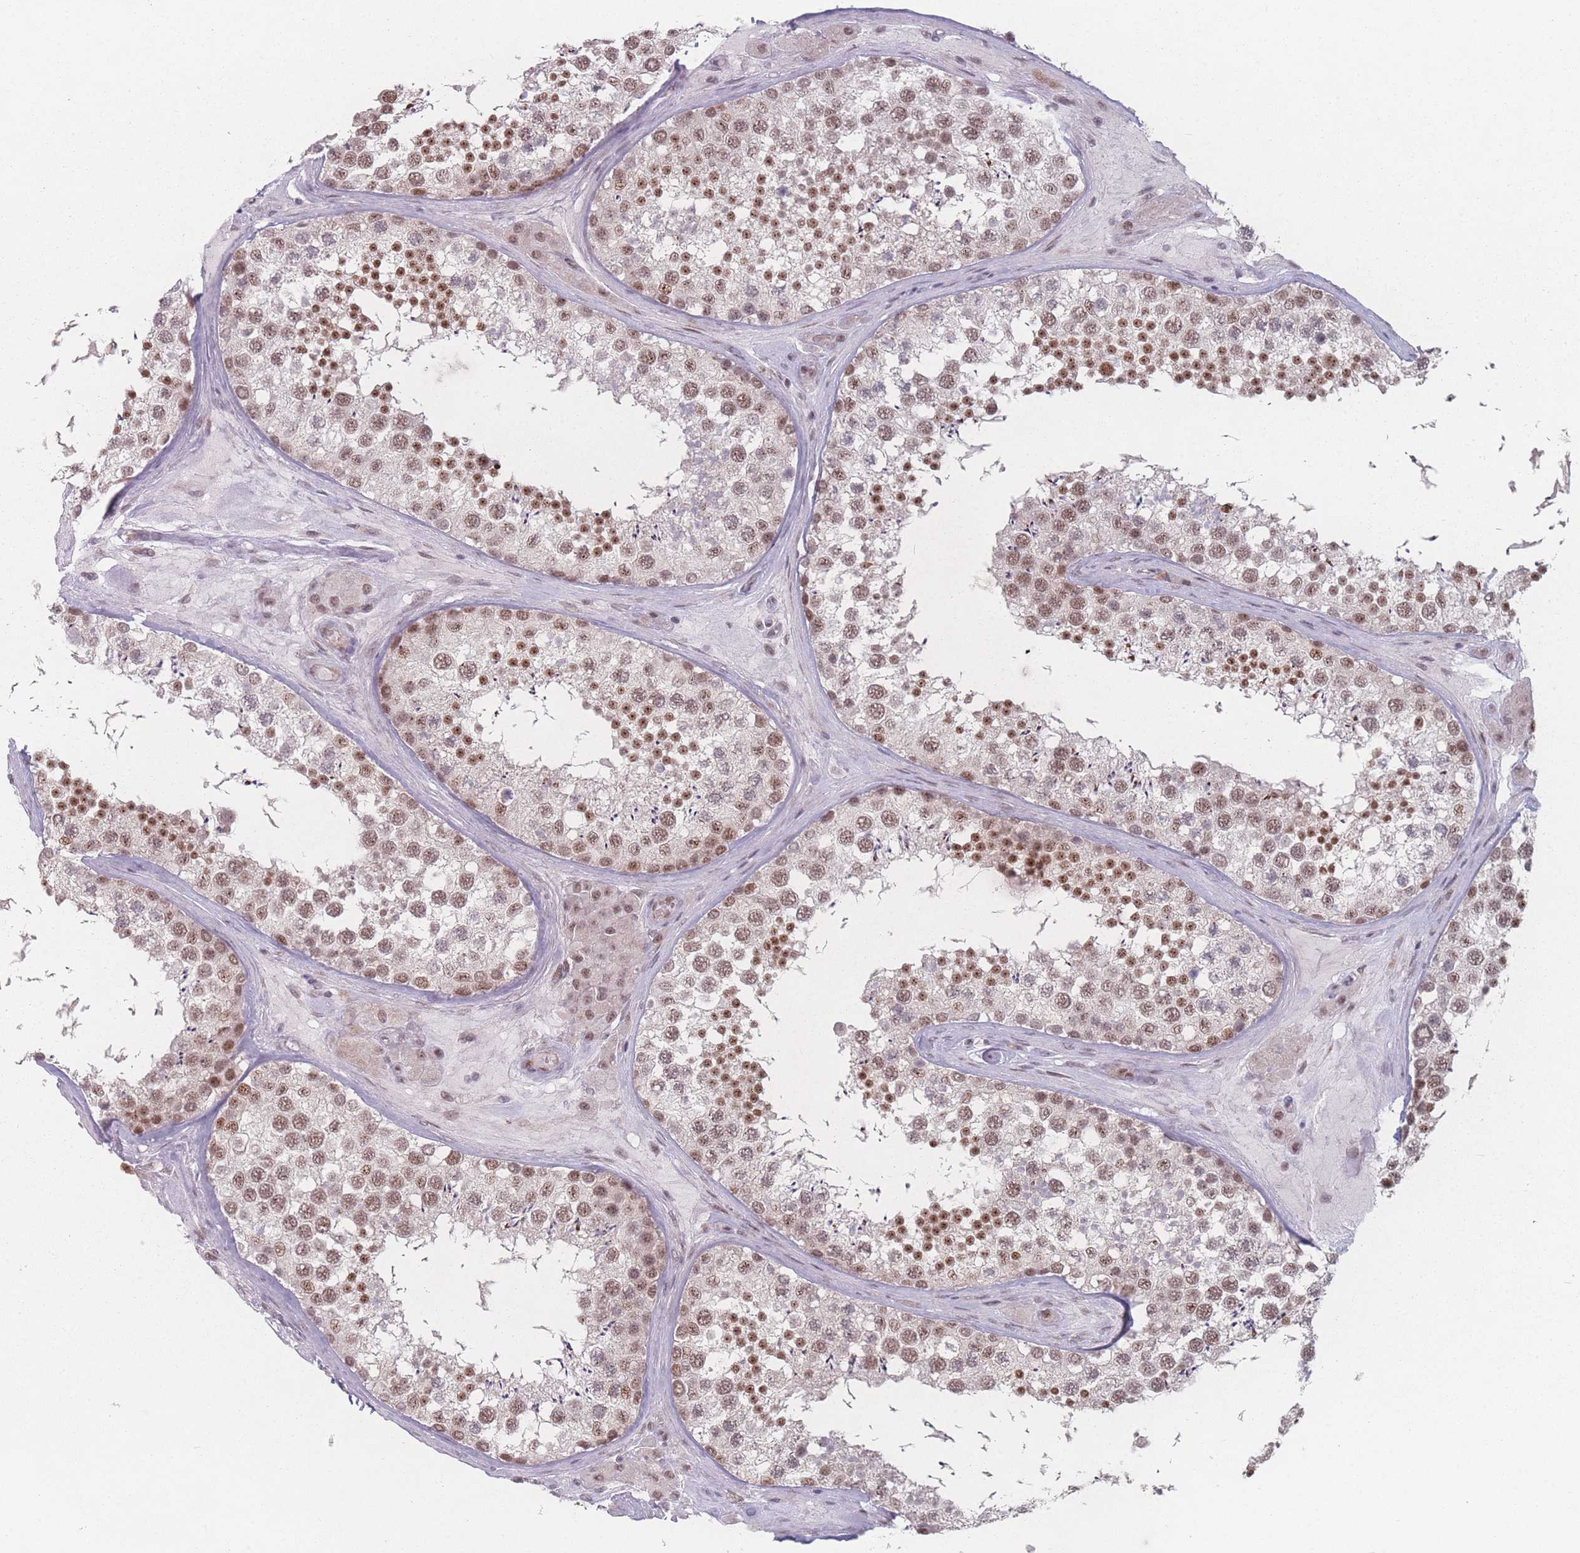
{"staining": {"intensity": "moderate", "quantity": ">75%", "location": "nuclear"}, "tissue": "testis", "cell_type": "Cells in seminiferous ducts", "image_type": "normal", "snomed": [{"axis": "morphology", "description": "Normal tissue, NOS"}, {"axis": "topography", "description": "Testis"}], "caption": "DAB (3,3'-diaminobenzidine) immunohistochemical staining of normal human testis displays moderate nuclear protein expression in approximately >75% of cells in seminiferous ducts.", "gene": "ZC3H14", "patient": {"sex": "male", "age": 46}}